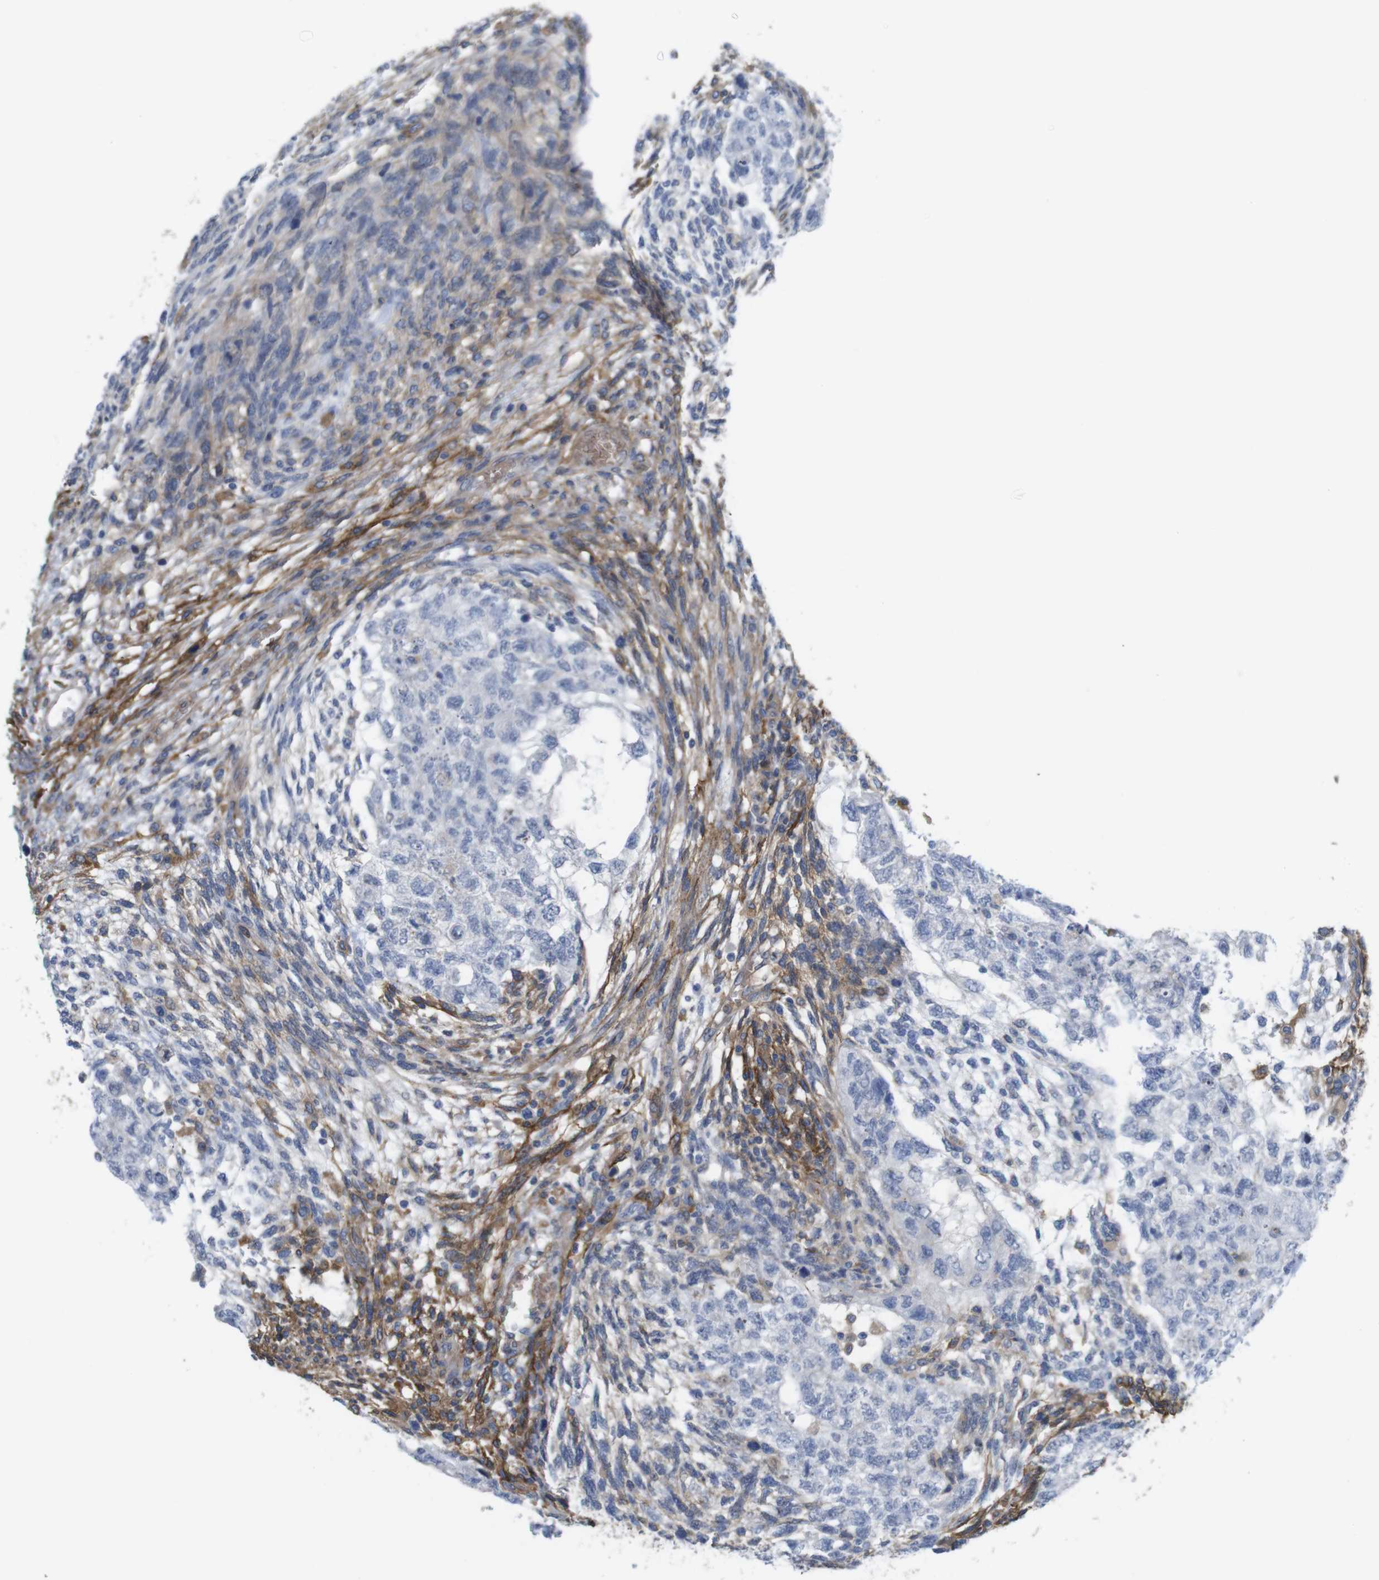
{"staining": {"intensity": "negative", "quantity": "none", "location": "none"}, "tissue": "testis cancer", "cell_type": "Tumor cells", "image_type": "cancer", "snomed": [{"axis": "morphology", "description": "Normal tissue, NOS"}, {"axis": "morphology", "description": "Carcinoma, Embryonal, NOS"}, {"axis": "topography", "description": "Testis"}], "caption": "IHC photomicrograph of neoplastic tissue: embryonal carcinoma (testis) stained with DAB reveals no significant protein positivity in tumor cells.", "gene": "CYBRD1", "patient": {"sex": "male", "age": 36}}